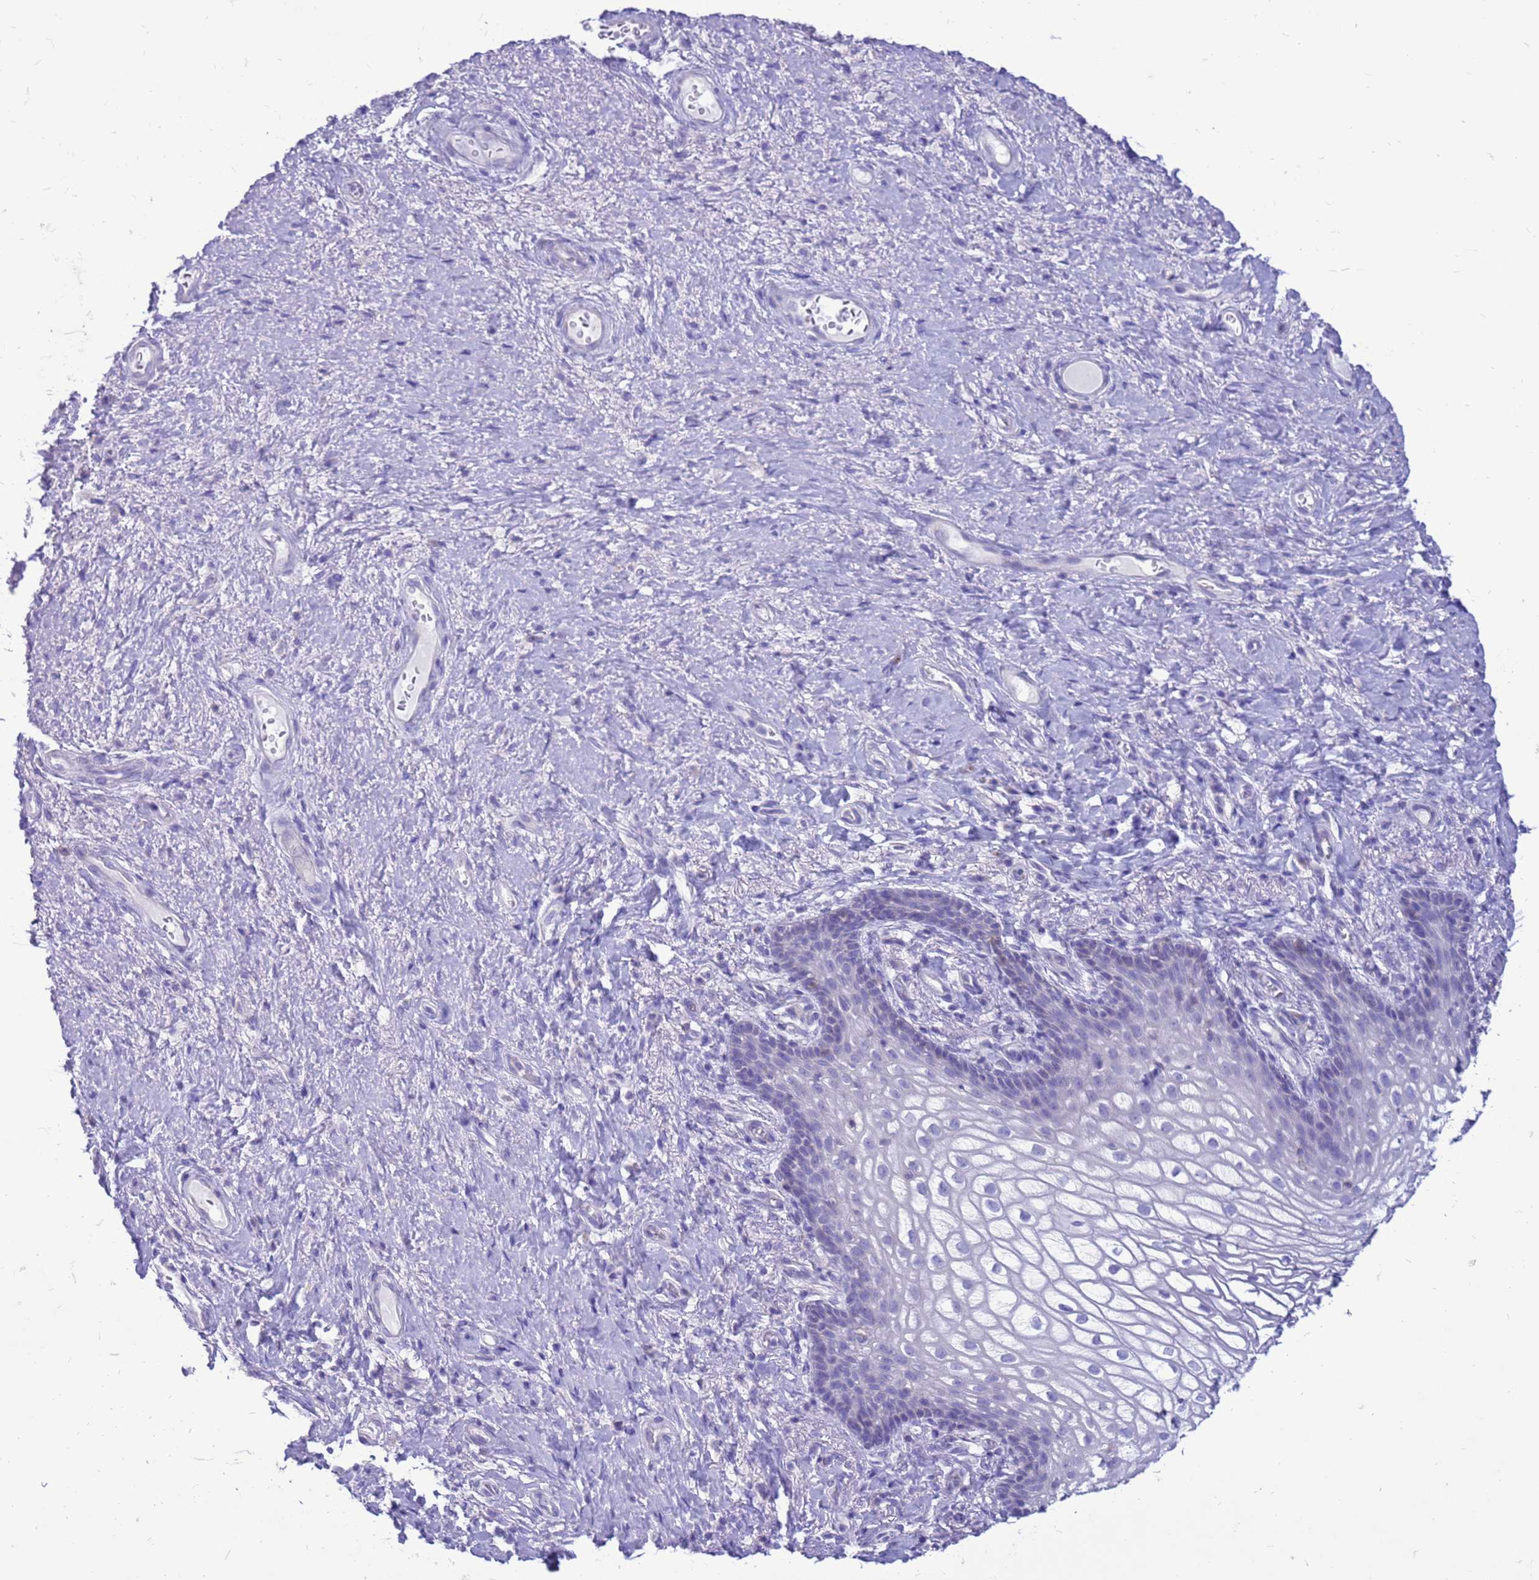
{"staining": {"intensity": "negative", "quantity": "none", "location": "none"}, "tissue": "vagina", "cell_type": "Squamous epithelial cells", "image_type": "normal", "snomed": [{"axis": "morphology", "description": "Normal tissue, NOS"}, {"axis": "topography", "description": "Vagina"}], "caption": "Human vagina stained for a protein using immunohistochemistry reveals no positivity in squamous epithelial cells.", "gene": "PDE10A", "patient": {"sex": "female", "age": 60}}